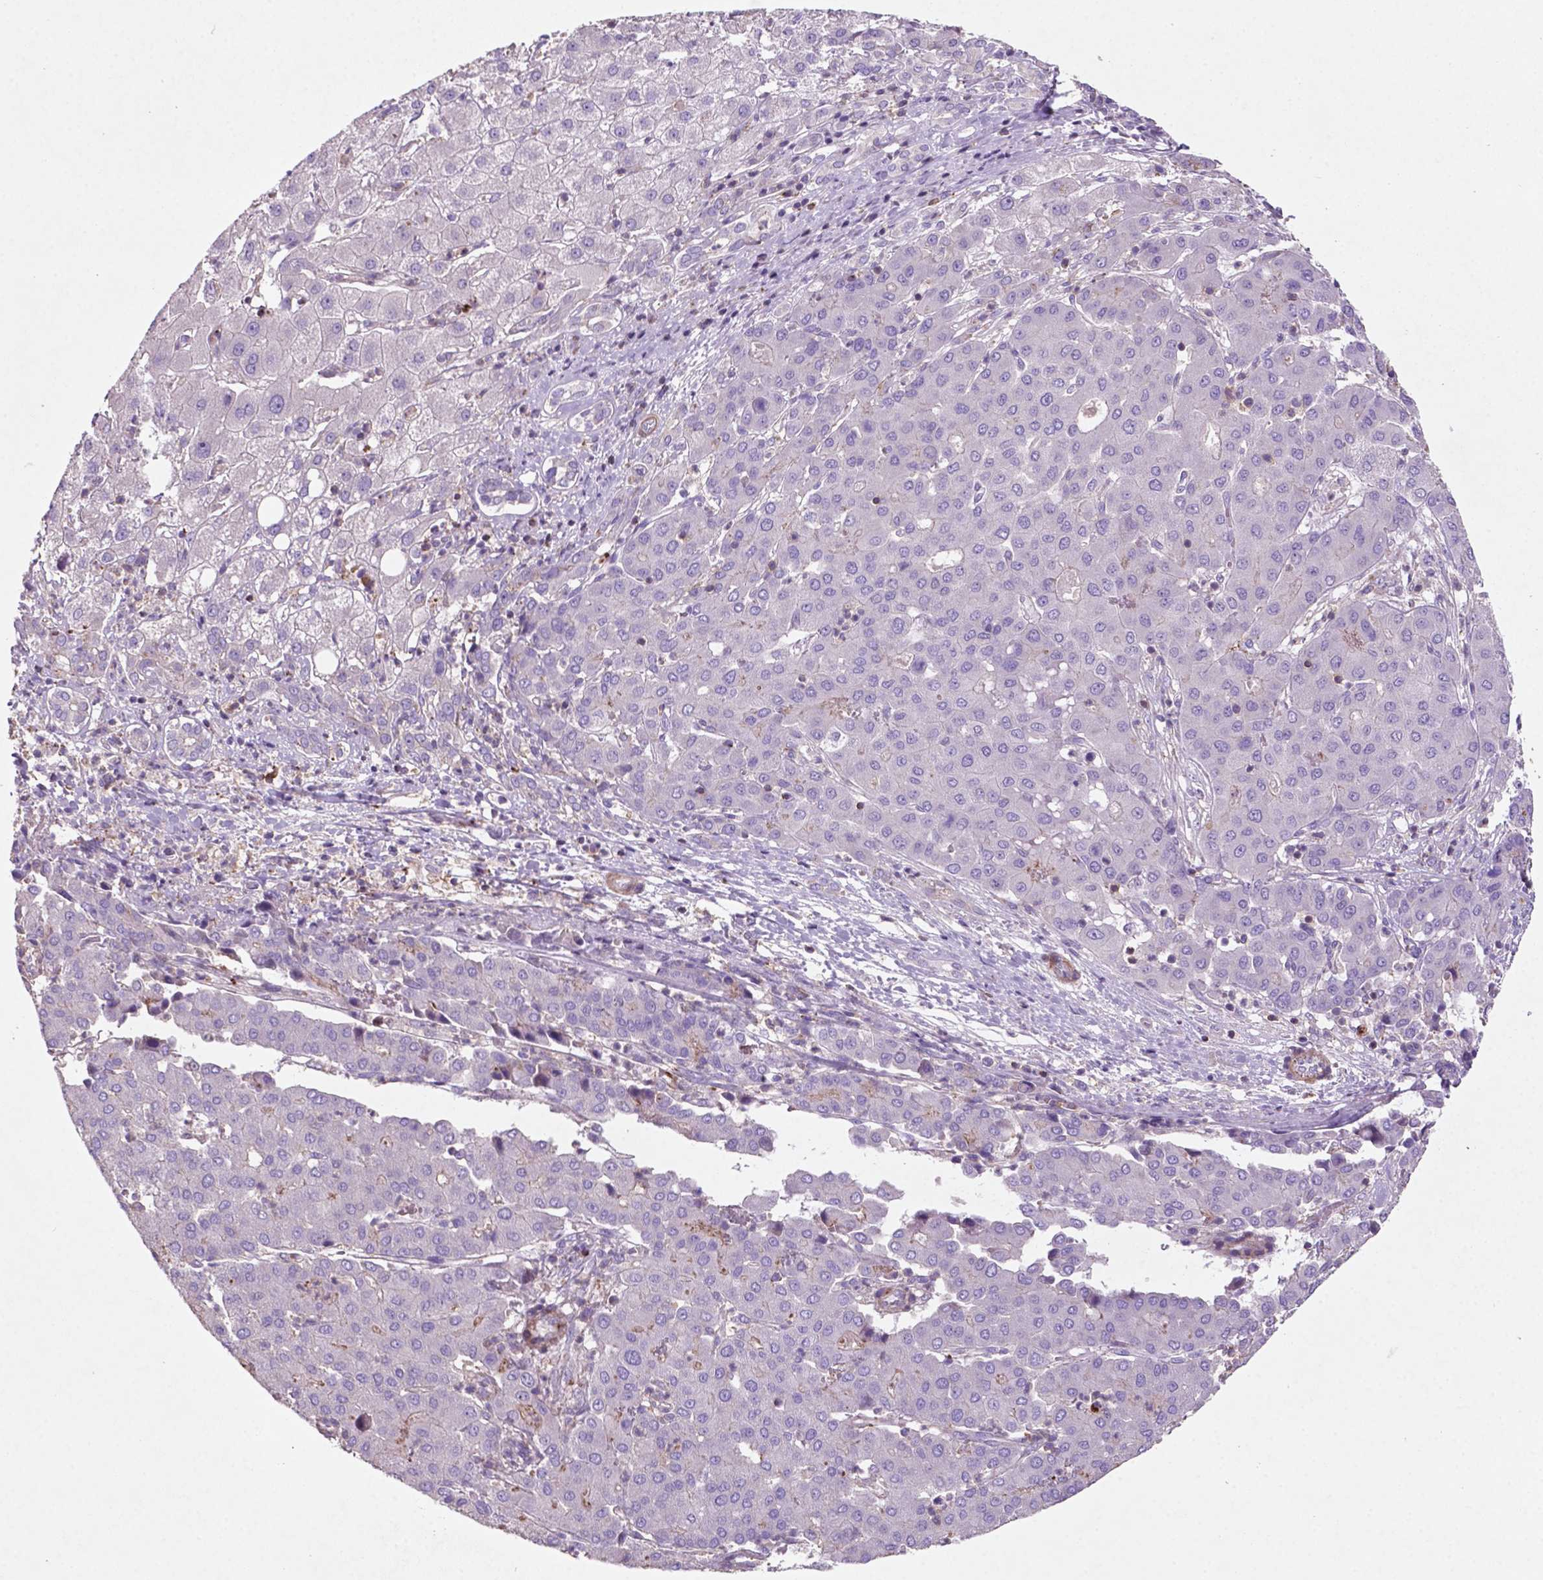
{"staining": {"intensity": "negative", "quantity": "none", "location": "none"}, "tissue": "liver cancer", "cell_type": "Tumor cells", "image_type": "cancer", "snomed": [{"axis": "morphology", "description": "Carcinoma, Hepatocellular, NOS"}, {"axis": "topography", "description": "Liver"}], "caption": "Tumor cells are negative for protein expression in human liver cancer.", "gene": "BMP4", "patient": {"sex": "male", "age": 65}}